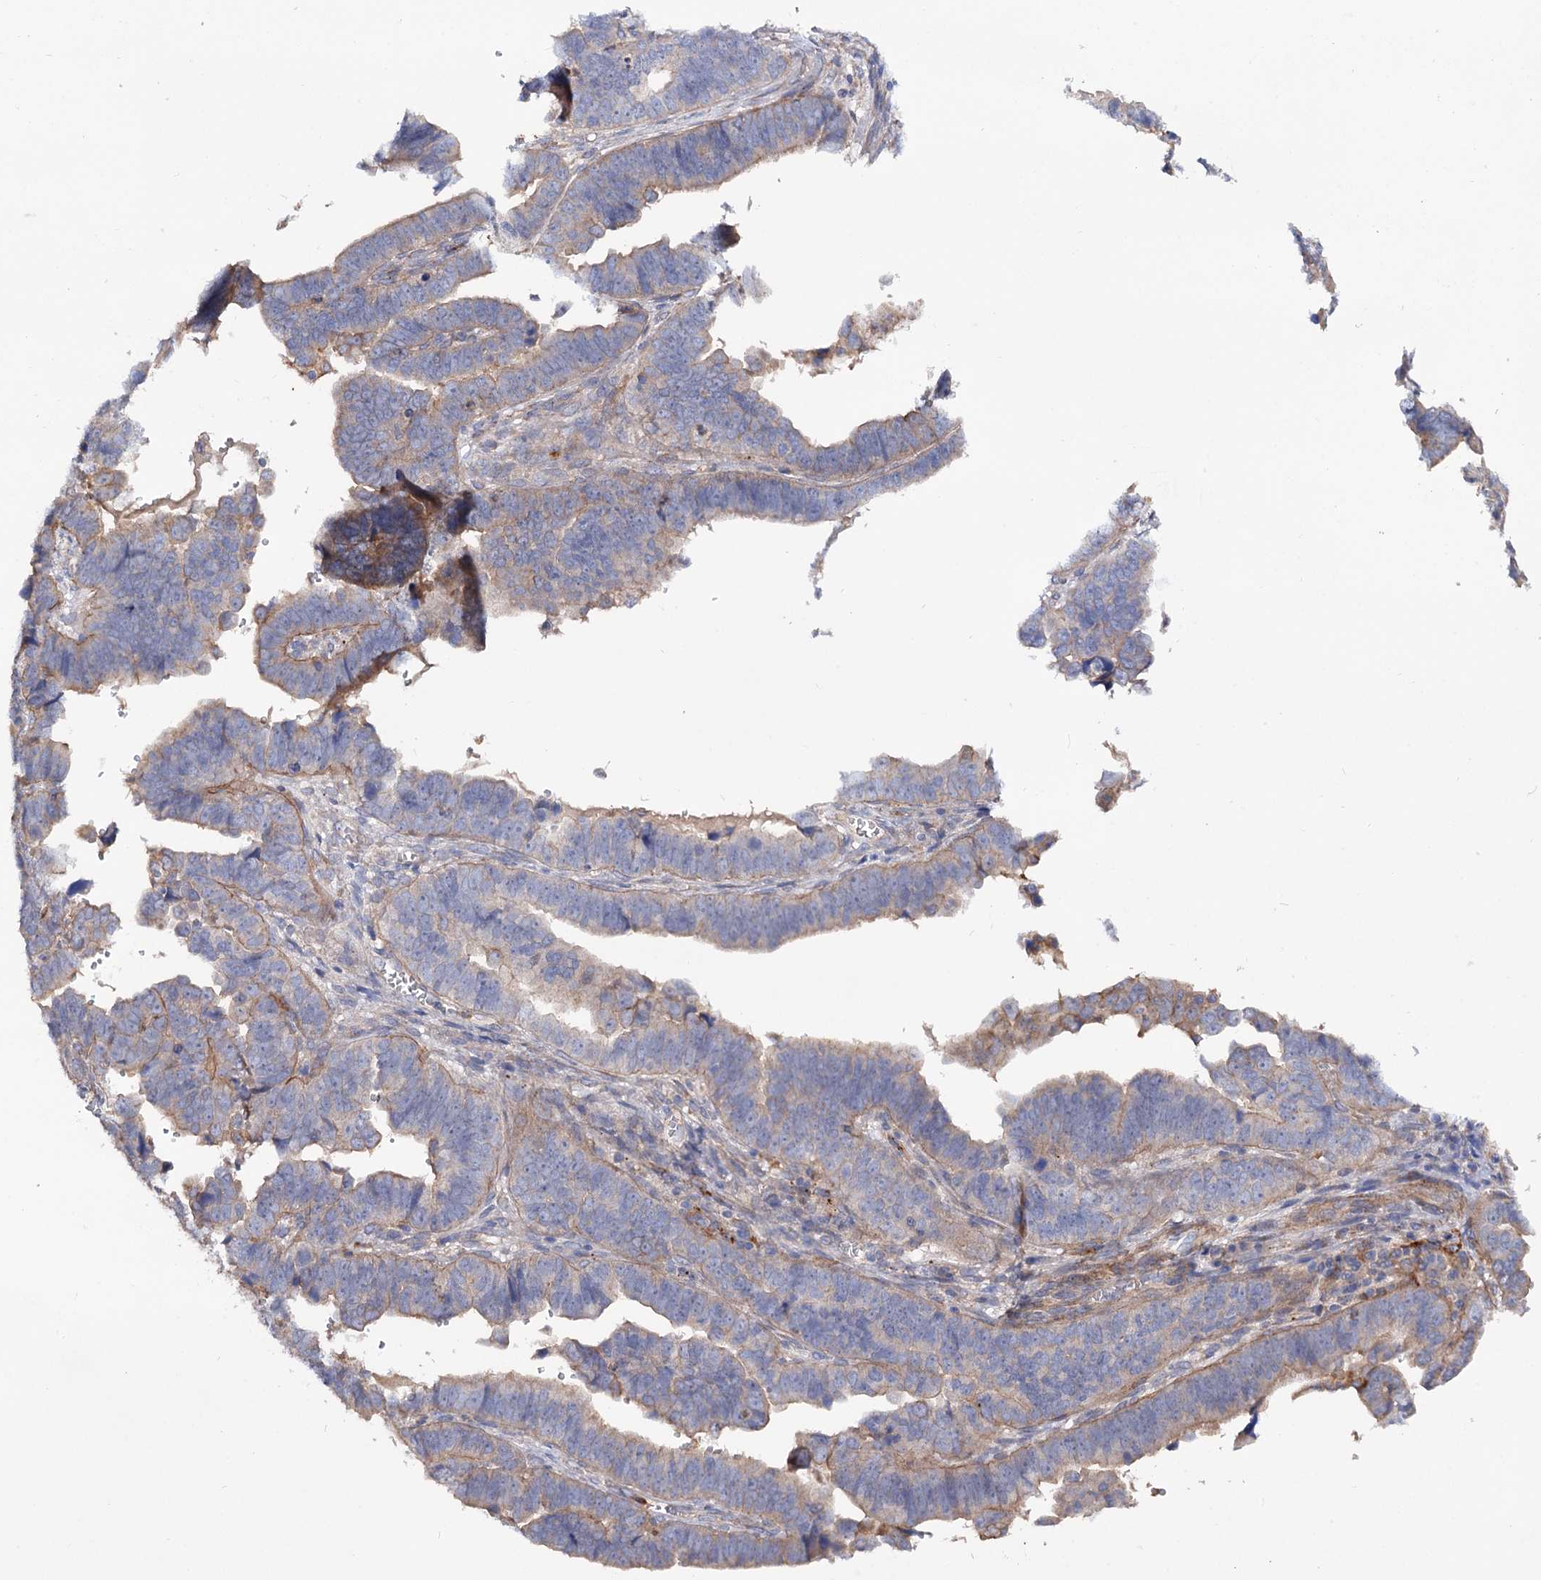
{"staining": {"intensity": "negative", "quantity": "none", "location": "none"}, "tissue": "endometrial cancer", "cell_type": "Tumor cells", "image_type": "cancer", "snomed": [{"axis": "morphology", "description": "Adenocarcinoma, NOS"}, {"axis": "topography", "description": "Endometrium"}], "caption": "A high-resolution micrograph shows IHC staining of endometrial adenocarcinoma, which exhibits no significant positivity in tumor cells. (DAB (3,3'-diaminobenzidine) immunohistochemistry (IHC) with hematoxylin counter stain).", "gene": "CSAD", "patient": {"sex": "female", "age": 75}}